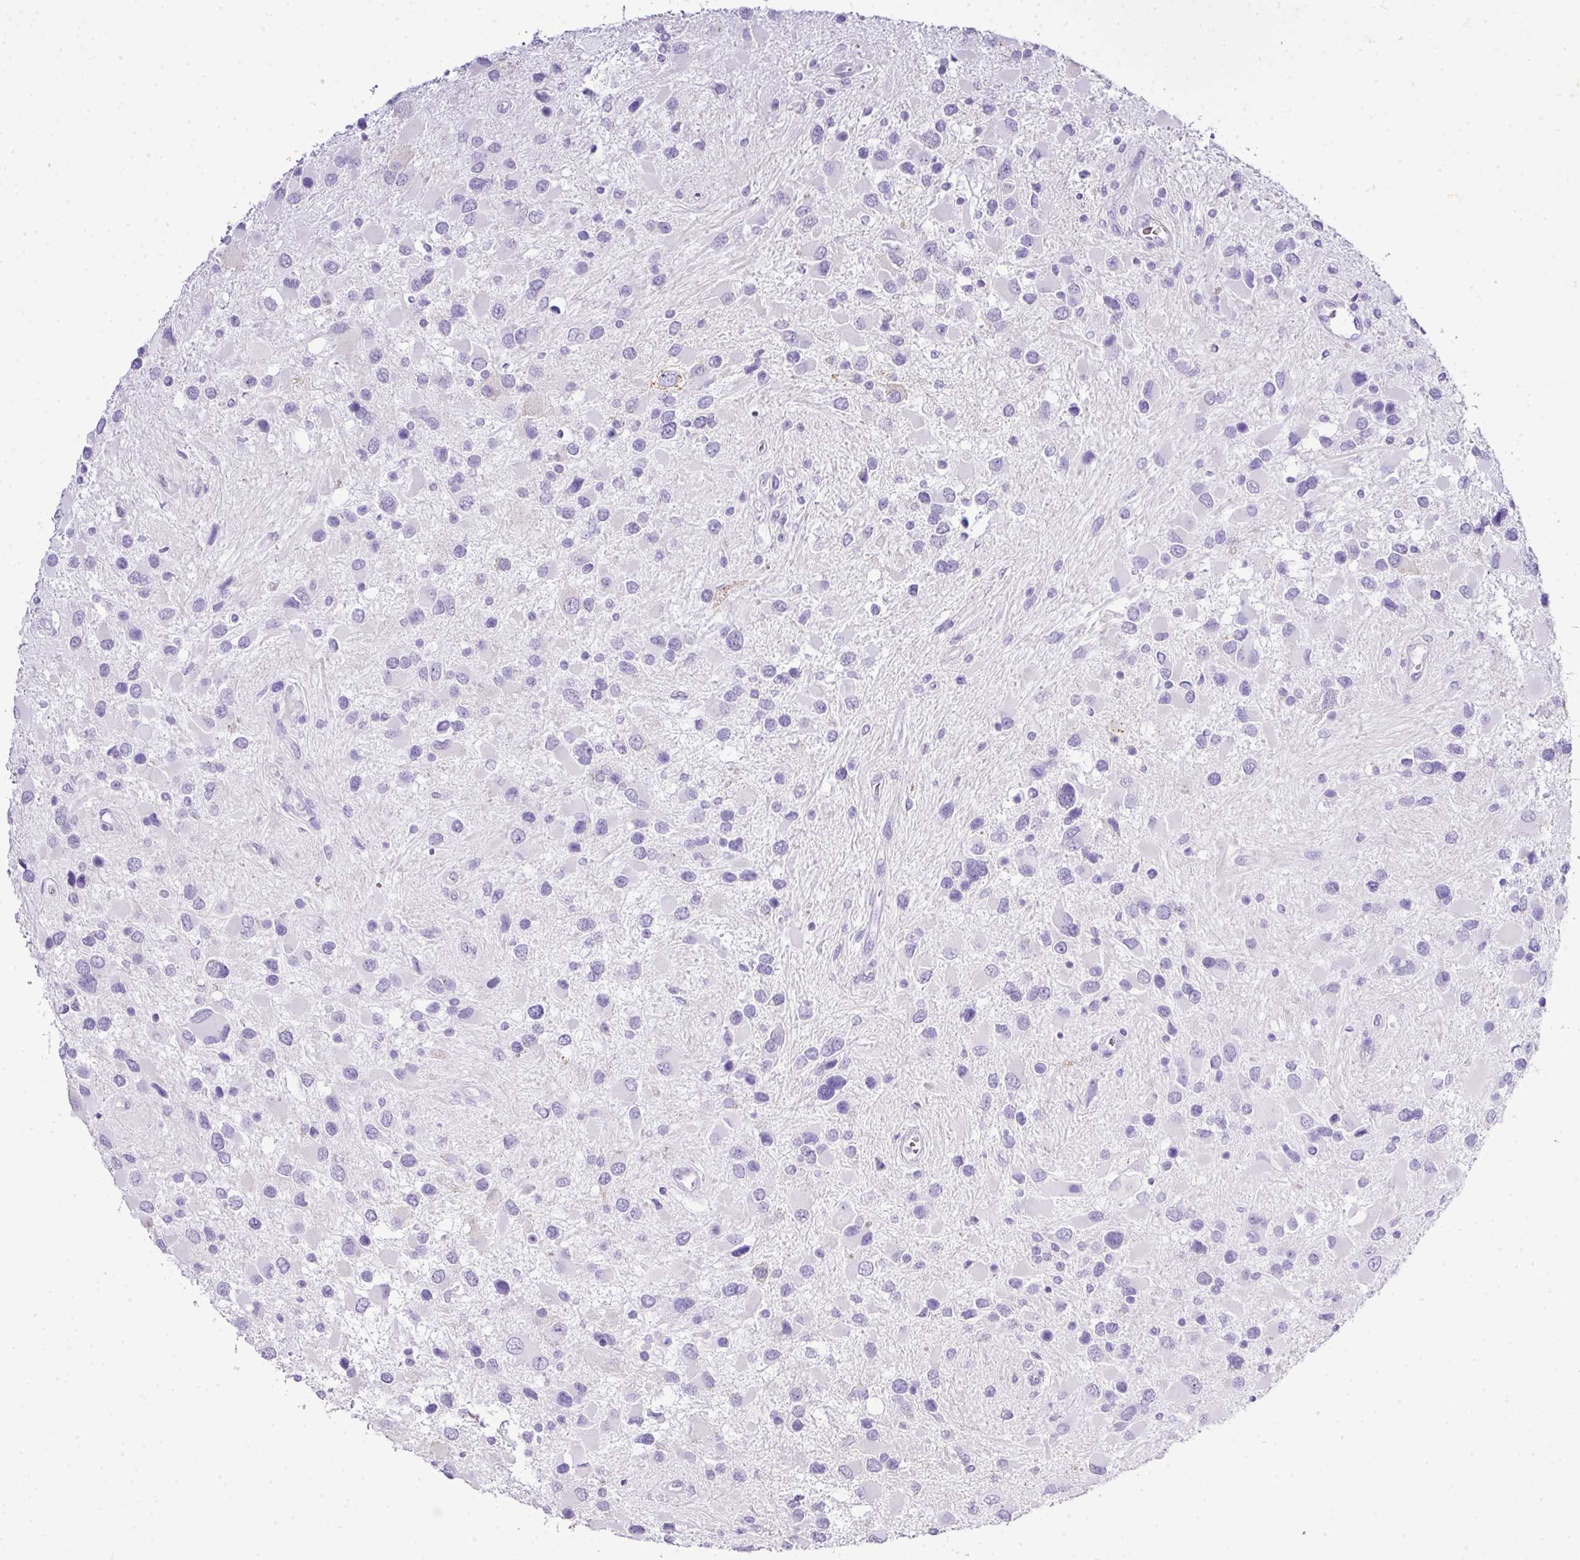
{"staining": {"intensity": "negative", "quantity": "none", "location": "none"}, "tissue": "glioma", "cell_type": "Tumor cells", "image_type": "cancer", "snomed": [{"axis": "morphology", "description": "Glioma, malignant, High grade"}, {"axis": "topography", "description": "Brain"}], "caption": "High magnification brightfield microscopy of high-grade glioma (malignant) stained with DAB (brown) and counterstained with hematoxylin (blue): tumor cells show no significant staining.", "gene": "KCNJ11", "patient": {"sex": "male", "age": 53}}